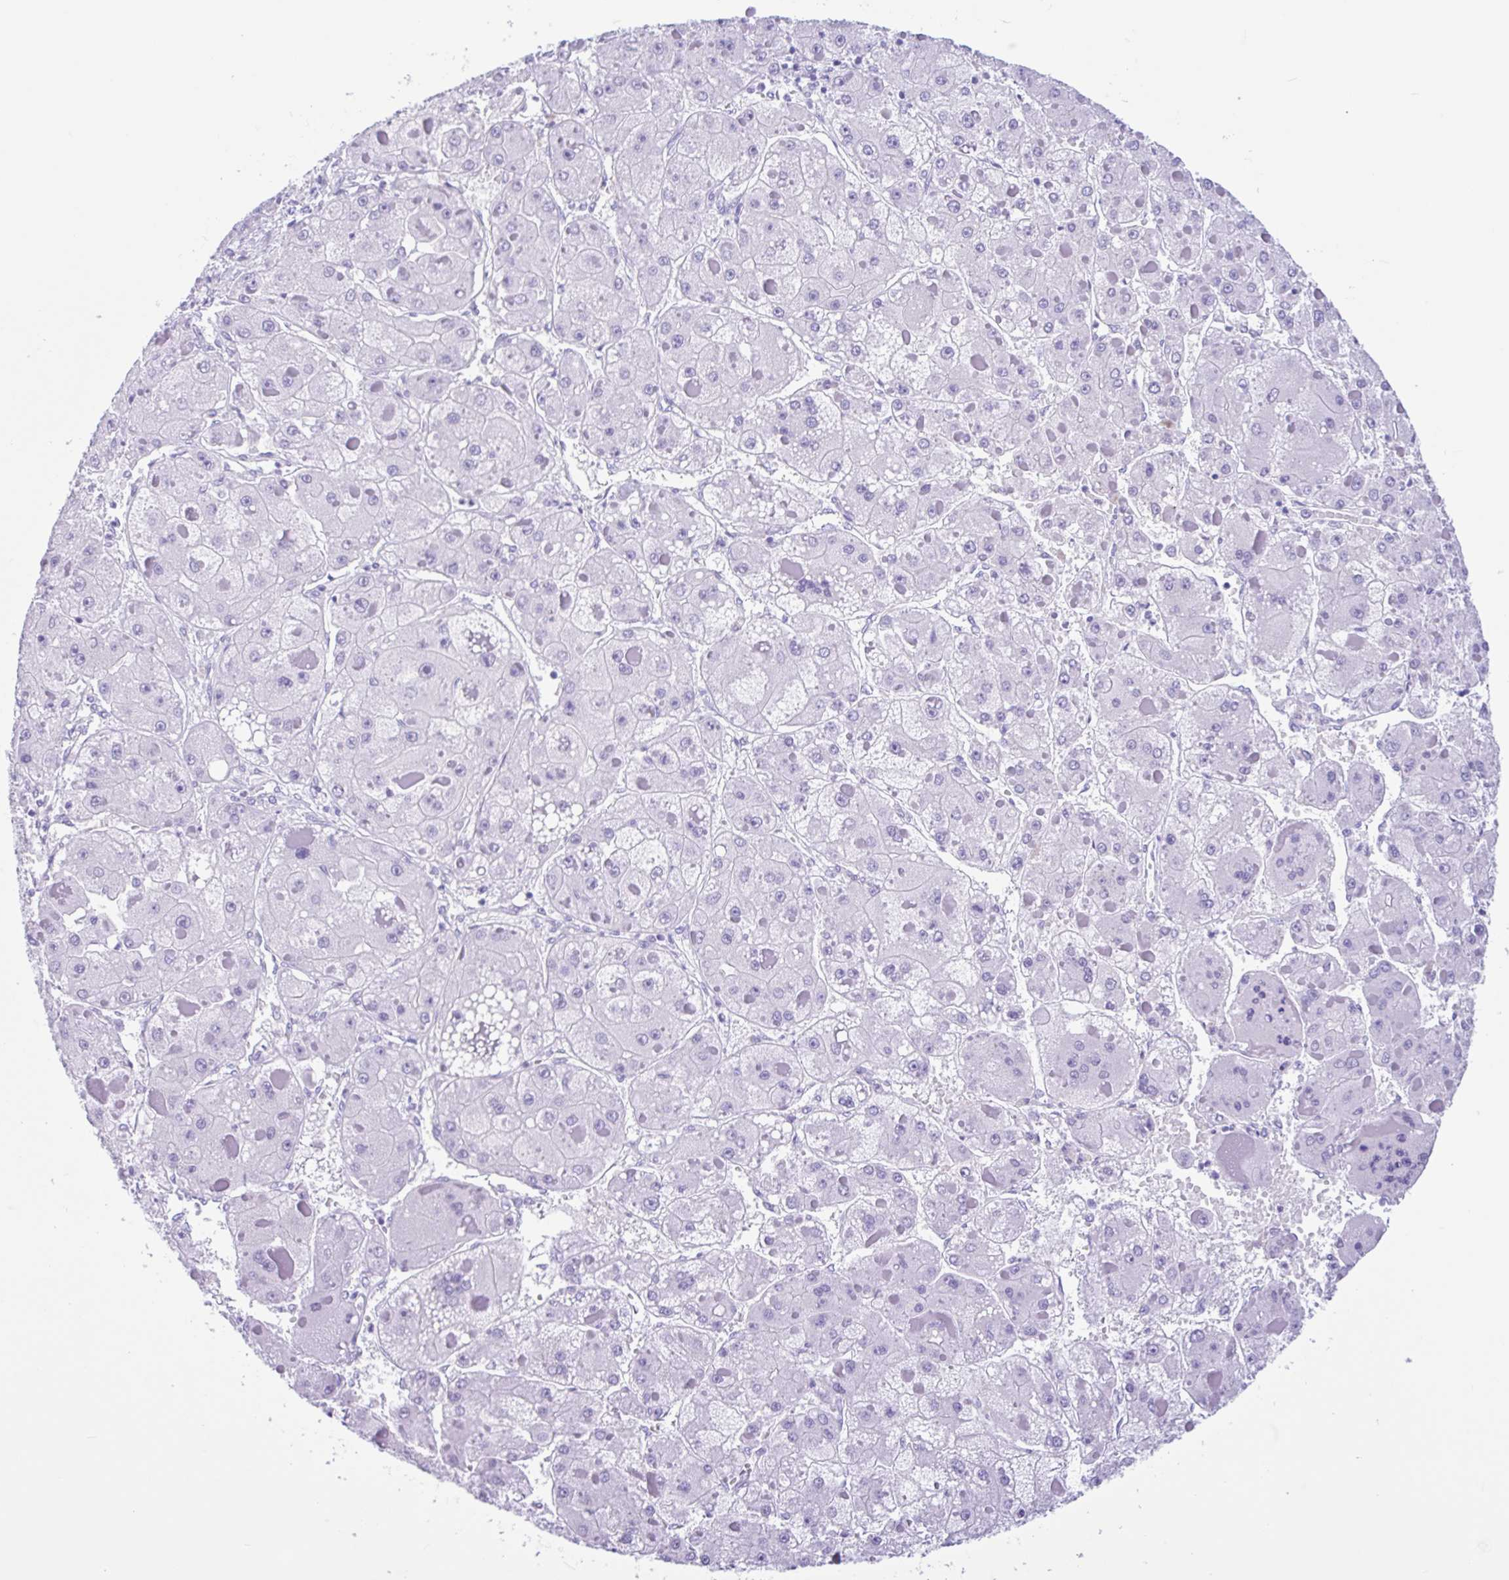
{"staining": {"intensity": "negative", "quantity": "none", "location": "none"}, "tissue": "liver cancer", "cell_type": "Tumor cells", "image_type": "cancer", "snomed": [{"axis": "morphology", "description": "Carcinoma, Hepatocellular, NOS"}, {"axis": "topography", "description": "Liver"}], "caption": "DAB (3,3'-diaminobenzidine) immunohistochemical staining of human liver hepatocellular carcinoma shows no significant expression in tumor cells.", "gene": "IAPP", "patient": {"sex": "female", "age": 73}}